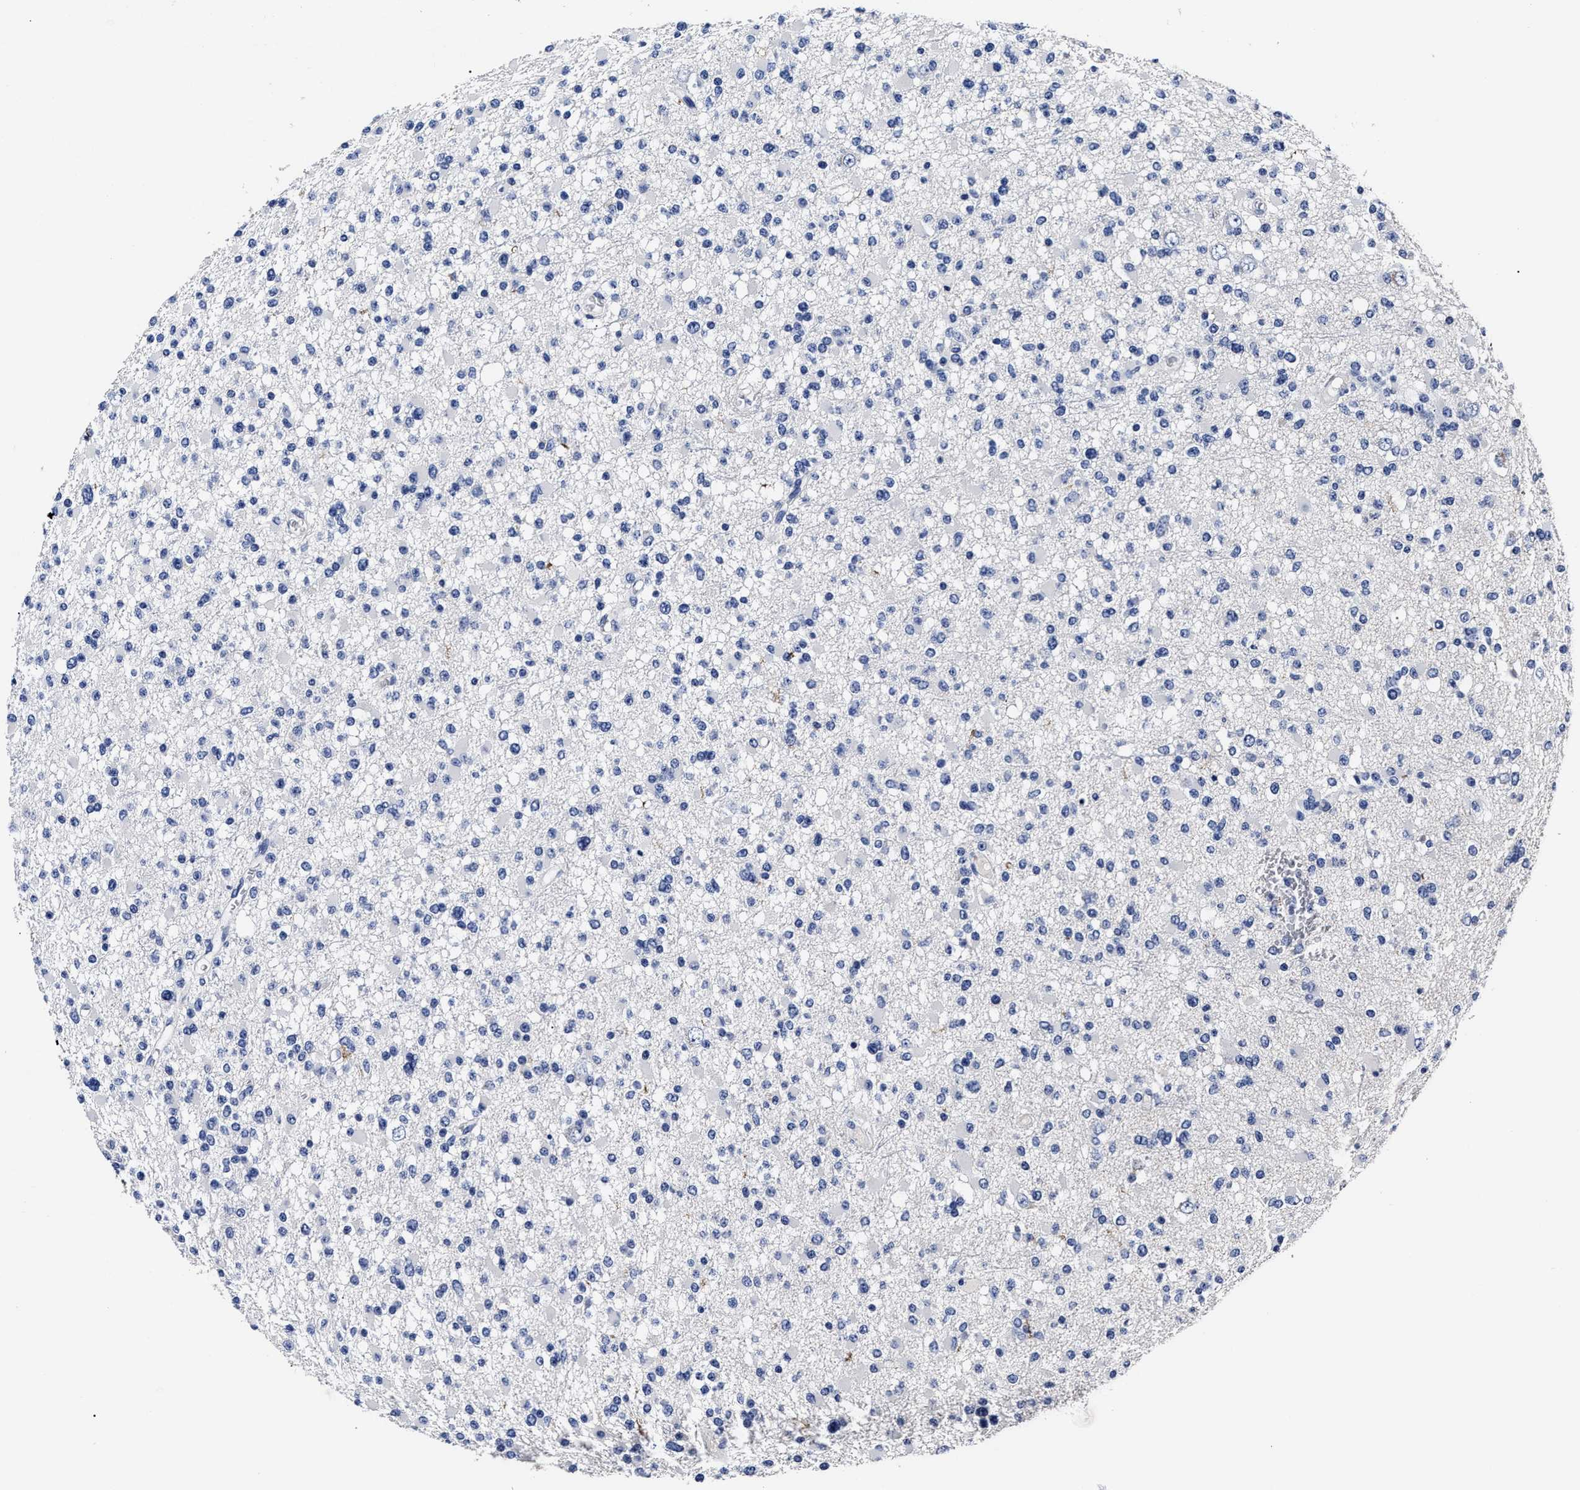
{"staining": {"intensity": "negative", "quantity": "none", "location": "none"}, "tissue": "glioma", "cell_type": "Tumor cells", "image_type": "cancer", "snomed": [{"axis": "morphology", "description": "Glioma, malignant, Low grade"}, {"axis": "topography", "description": "Brain"}], "caption": "Tumor cells are negative for protein expression in human glioma.", "gene": "OLFML2A", "patient": {"sex": "female", "age": 22}}